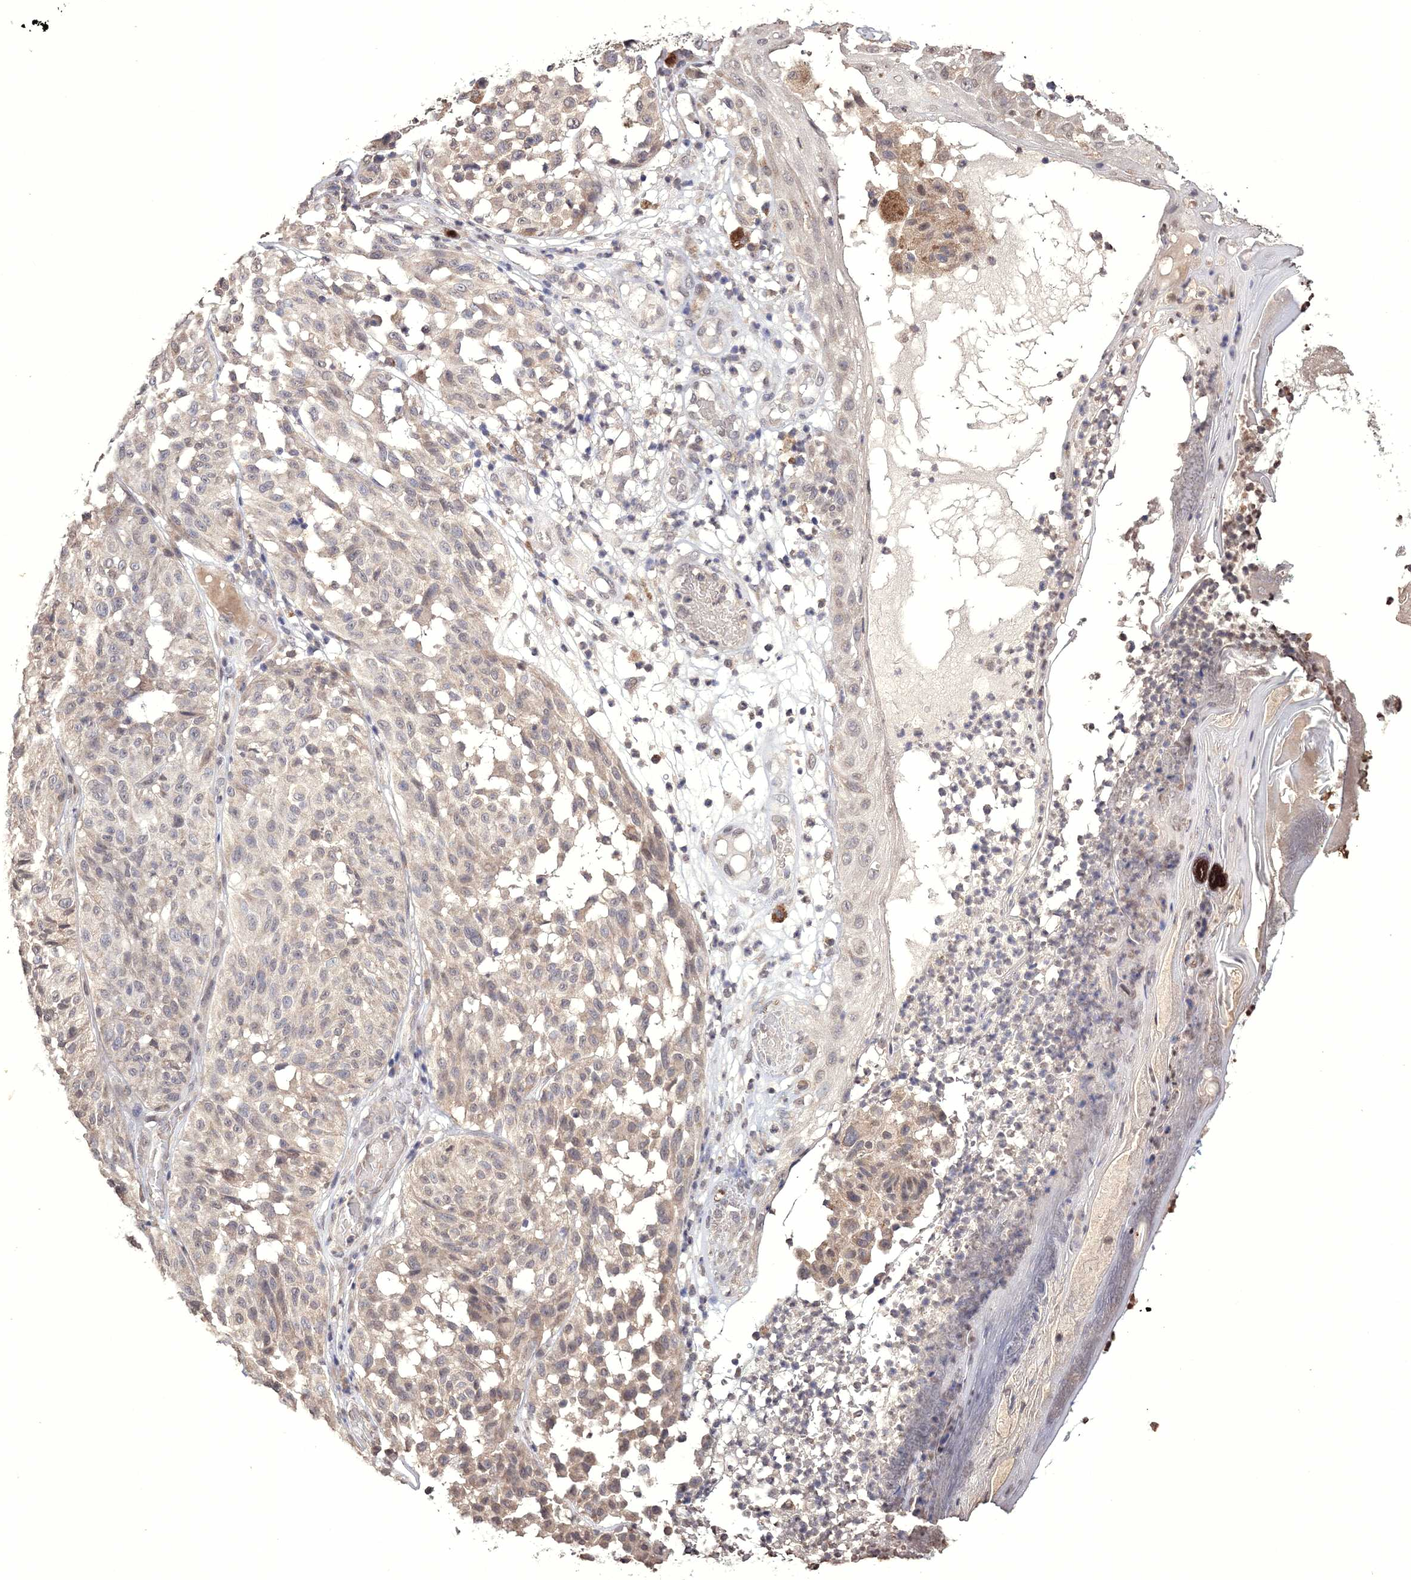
{"staining": {"intensity": "weak", "quantity": "25%-75%", "location": "cytoplasmic/membranous"}, "tissue": "melanoma", "cell_type": "Tumor cells", "image_type": "cancer", "snomed": [{"axis": "morphology", "description": "Malignant melanoma, NOS"}, {"axis": "topography", "description": "Skin"}], "caption": "Melanoma was stained to show a protein in brown. There is low levels of weak cytoplasmic/membranous positivity in about 25%-75% of tumor cells.", "gene": "GPN1", "patient": {"sex": "female", "age": 46}}